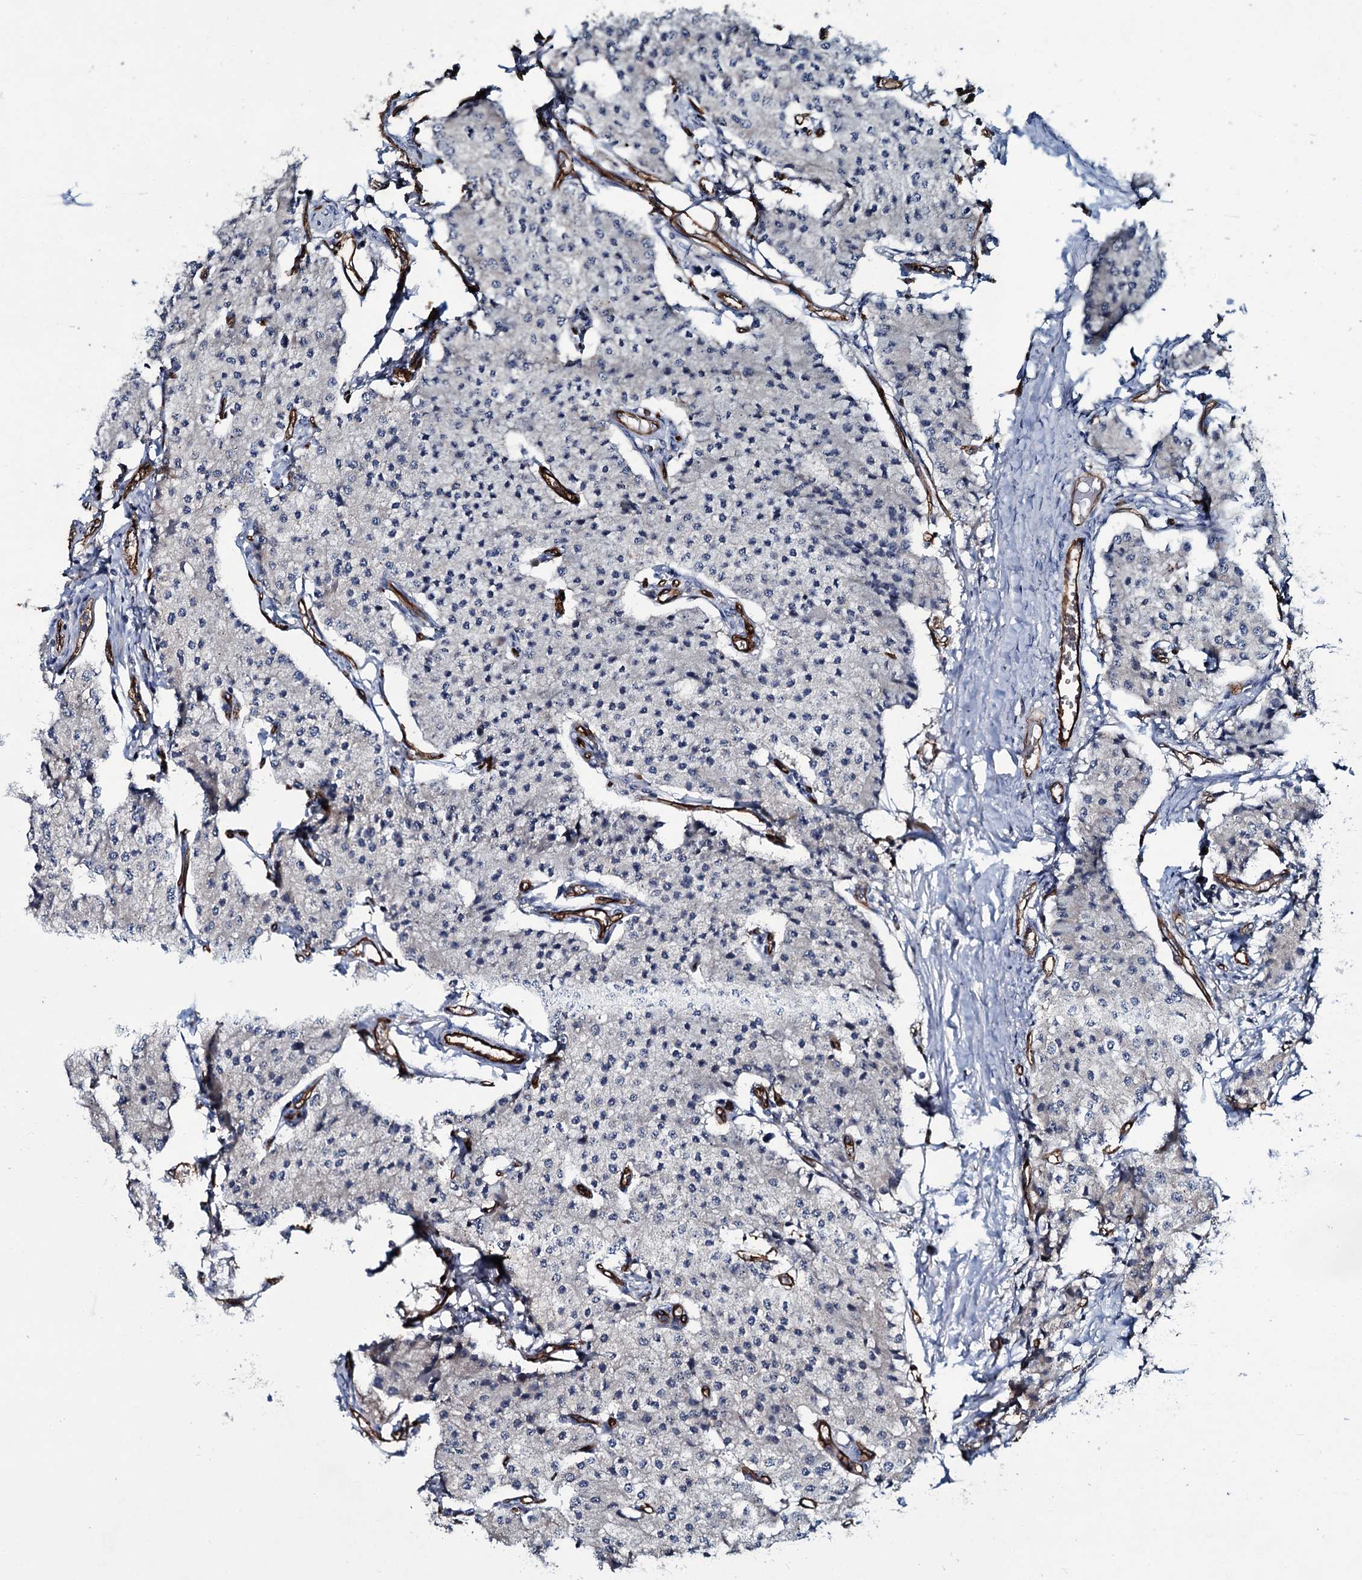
{"staining": {"intensity": "negative", "quantity": "none", "location": "none"}, "tissue": "carcinoid", "cell_type": "Tumor cells", "image_type": "cancer", "snomed": [{"axis": "morphology", "description": "Carcinoid, malignant, NOS"}, {"axis": "topography", "description": "Colon"}], "caption": "An immunohistochemistry (IHC) photomicrograph of carcinoid is shown. There is no staining in tumor cells of carcinoid.", "gene": "CLEC14A", "patient": {"sex": "female", "age": 52}}